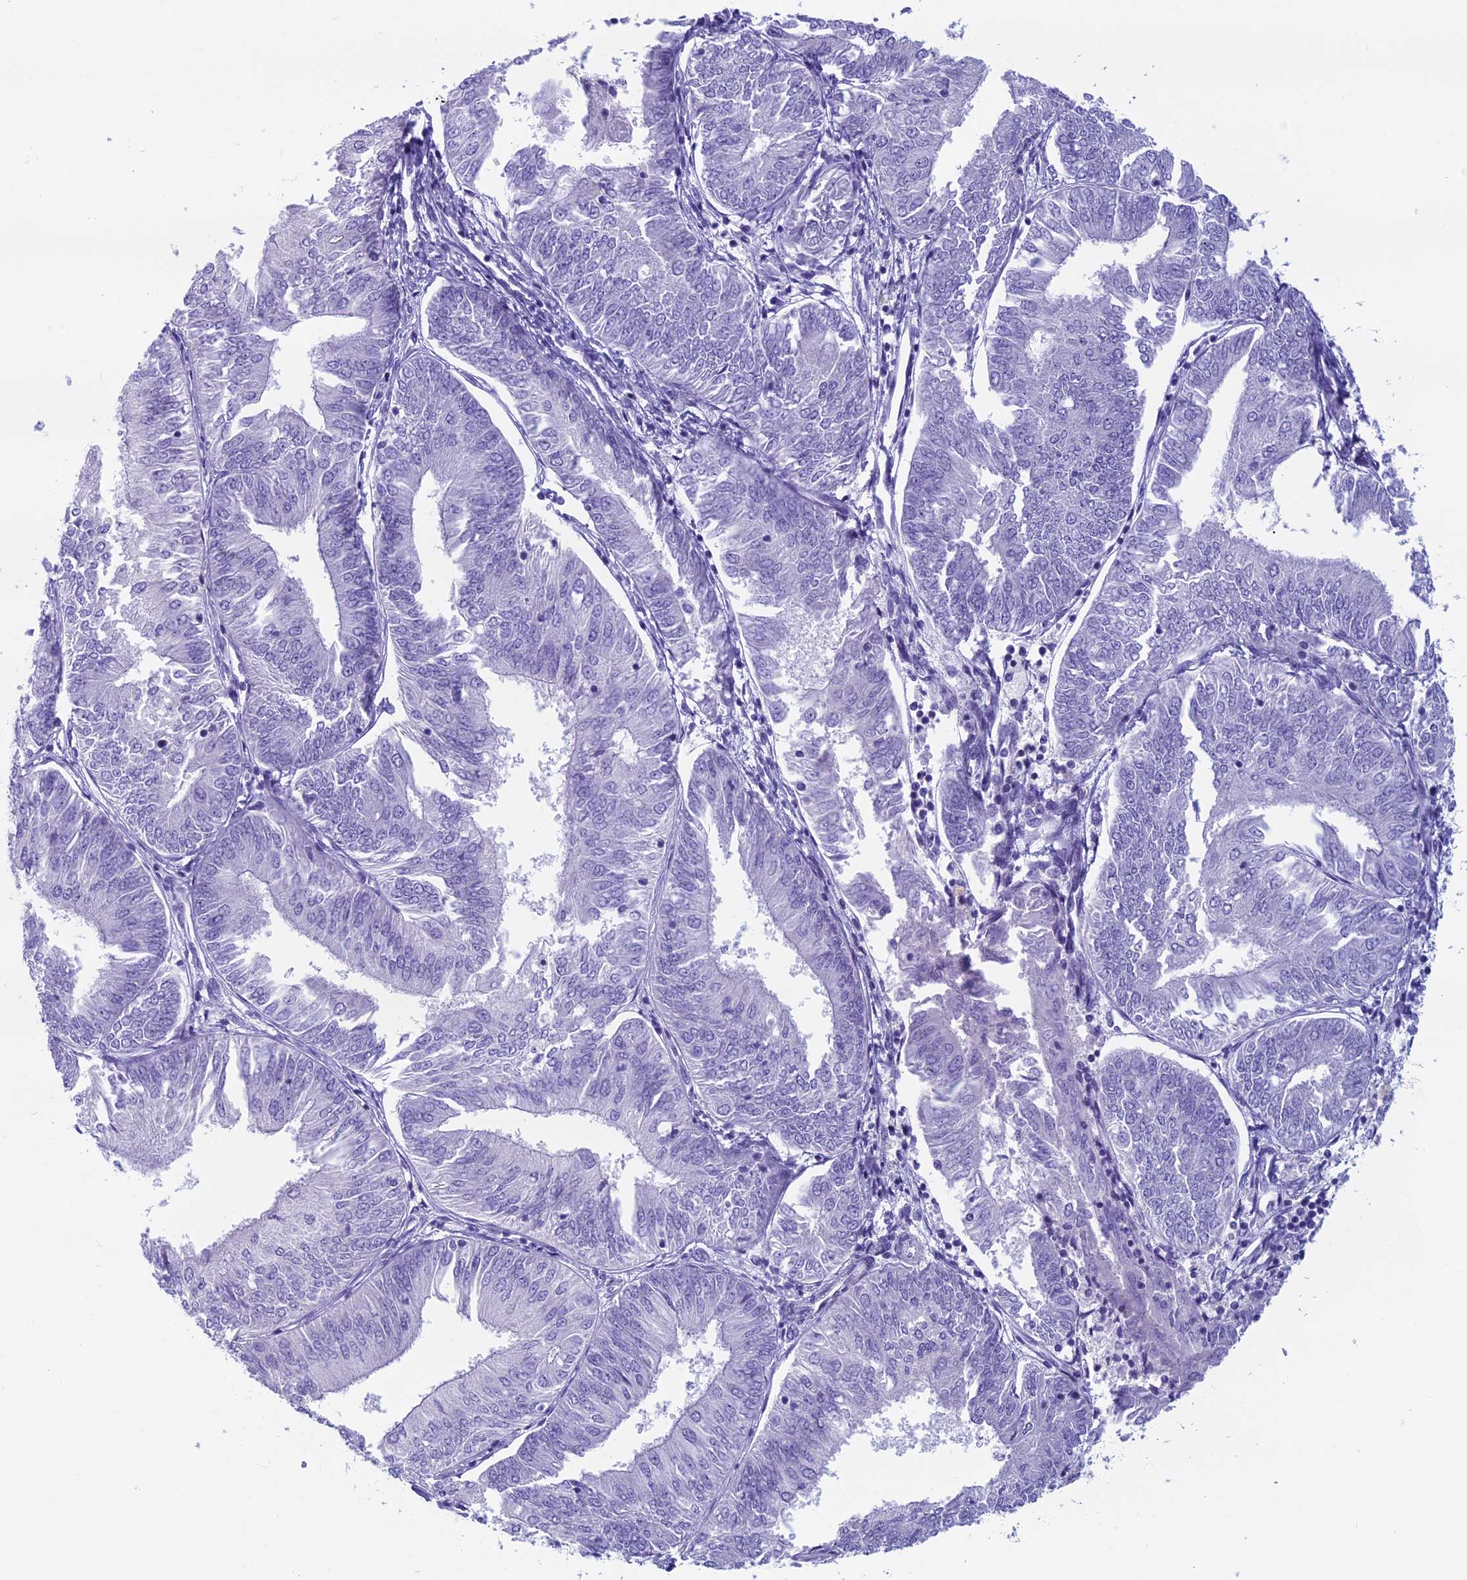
{"staining": {"intensity": "negative", "quantity": "none", "location": "none"}, "tissue": "endometrial cancer", "cell_type": "Tumor cells", "image_type": "cancer", "snomed": [{"axis": "morphology", "description": "Adenocarcinoma, NOS"}, {"axis": "topography", "description": "Endometrium"}], "caption": "High magnification brightfield microscopy of endometrial cancer stained with DAB (3,3'-diaminobenzidine) (brown) and counterstained with hematoxylin (blue): tumor cells show no significant expression.", "gene": "ZNF563", "patient": {"sex": "female", "age": 58}}